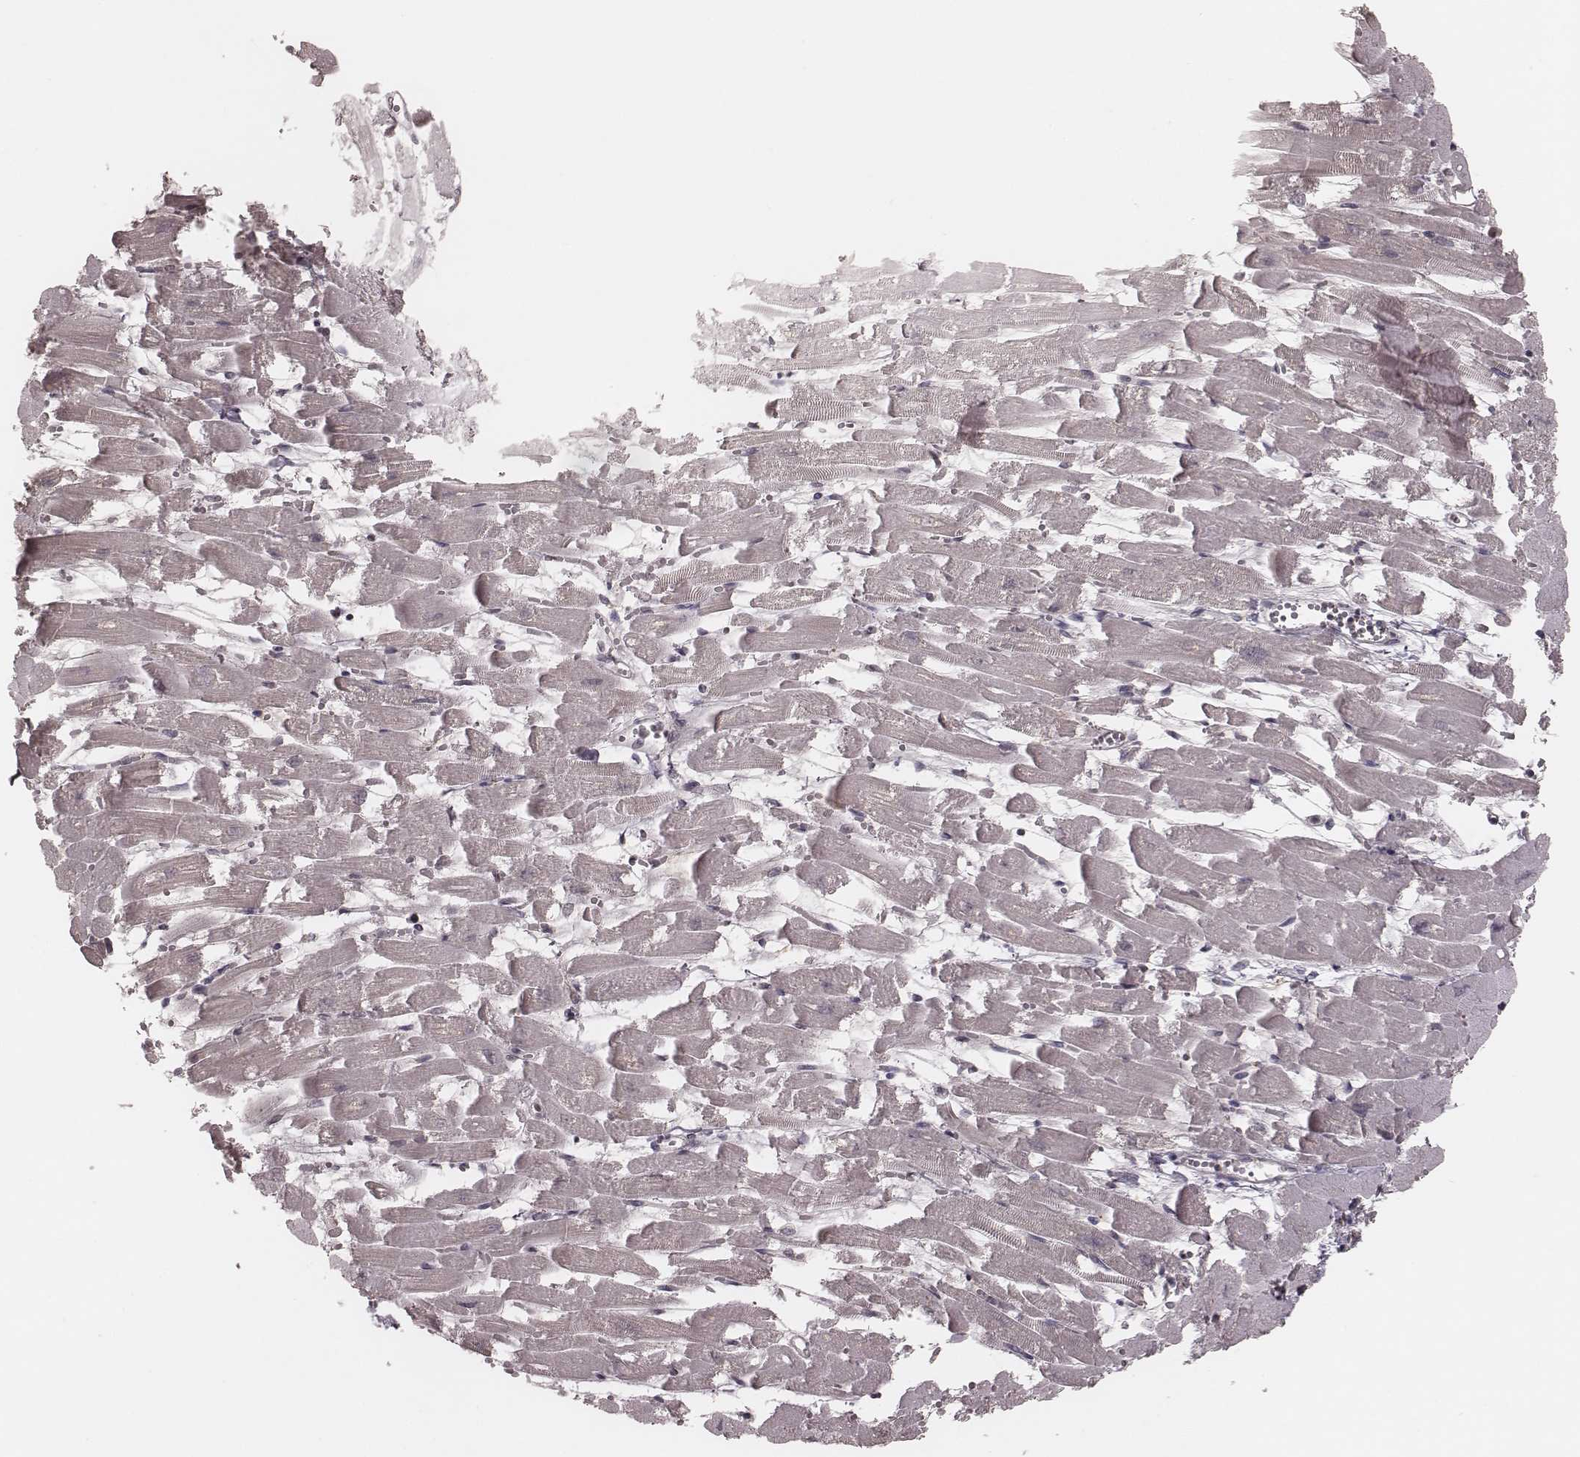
{"staining": {"intensity": "negative", "quantity": "none", "location": "none"}, "tissue": "heart muscle", "cell_type": "Cardiomyocytes", "image_type": "normal", "snomed": [{"axis": "morphology", "description": "Normal tissue, NOS"}, {"axis": "topography", "description": "Heart"}], "caption": "High power microscopy micrograph of an immunohistochemistry photomicrograph of unremarkable heart muscle, revealing no significant expression in cardiomyocytes.", "gene": "IL5", "patient": {"sex": "female", "age": 52}}